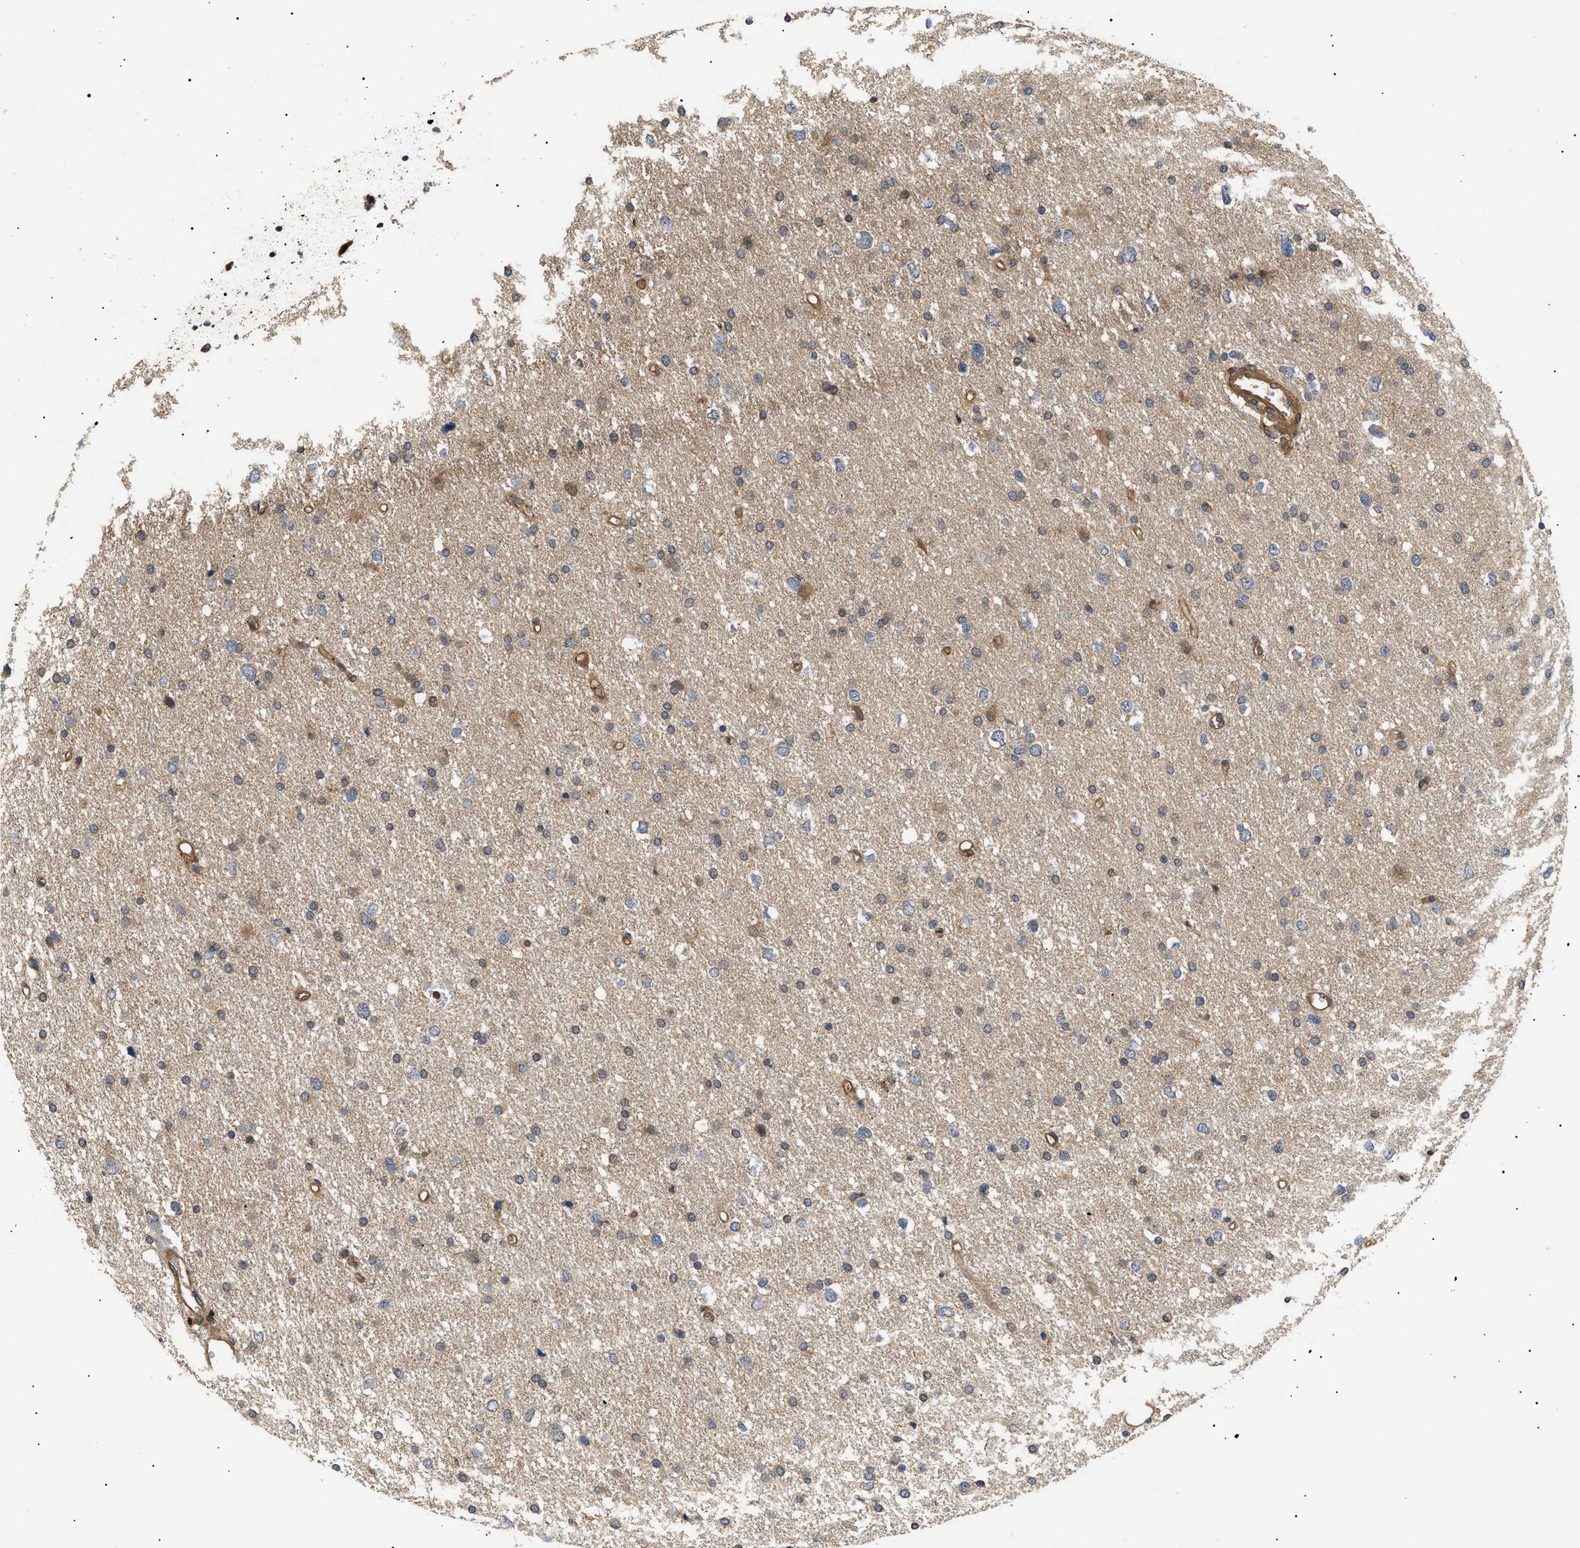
{"staining": {"intensity": "moderate", "quantity": "<25%", "location": "cytoplasmic/membranous,nuclear"}, "tissue": "glioma", "cell_type": "Tumor cells", "image_type": "cancer", "snomed": [{"axis": "morphology", "description": "Glioma, malignant, Low grade"}, {"axis": "topography", "description": "Brain"}], "caption": "Immunohistochemistry histopathology image of neoplastic tissue: human glioma stained using IHC demonstrates low levels of moderate protein expression localized specifically in the cytoplasmic/membranous and nuclear of tumor cells, appearing as a cytoplasmic/membranous and nuclear brown color.", "gene": "ASTL", "patient": {"sex": "female", "age": 37}}